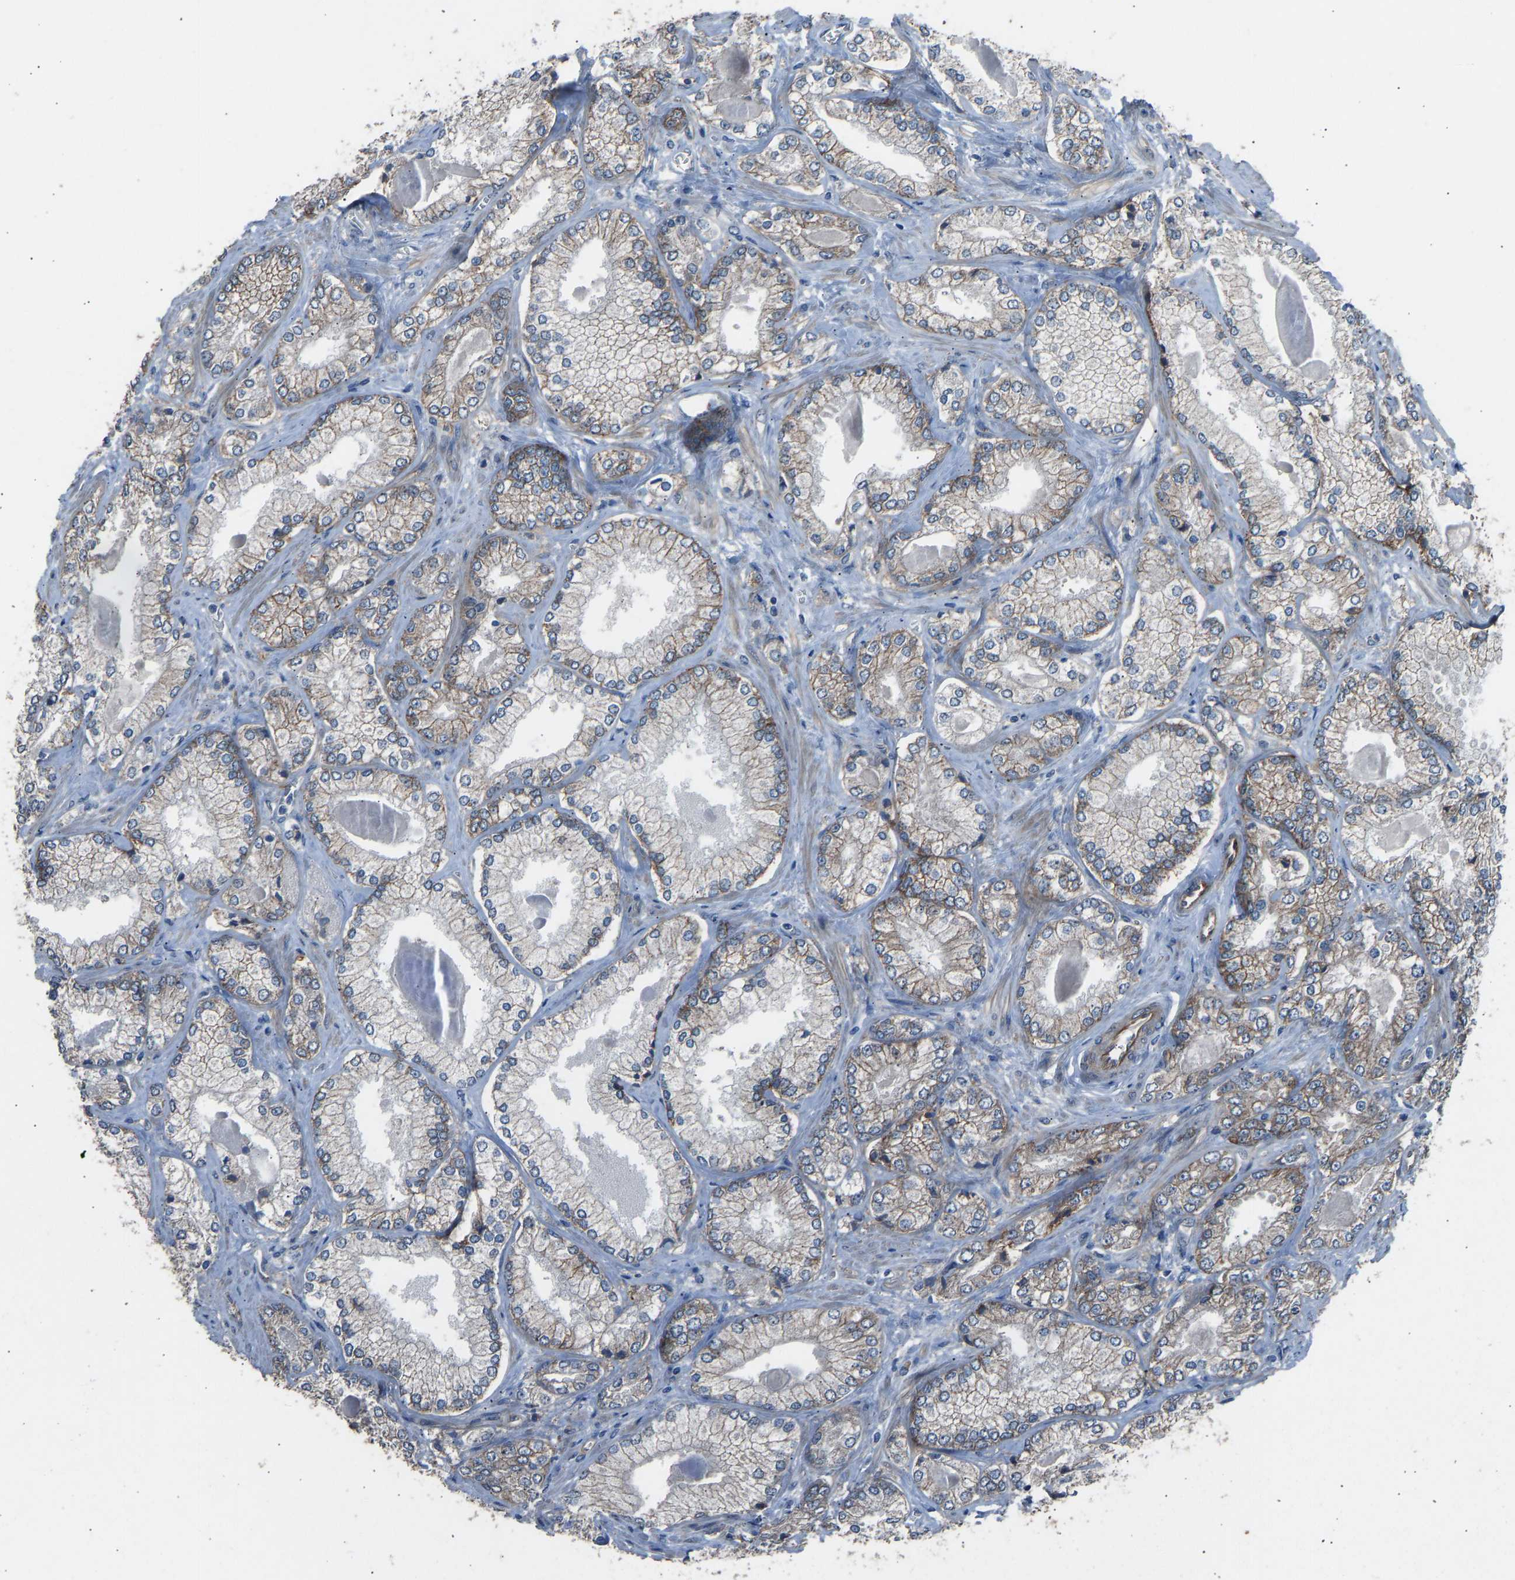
{"staining": {"intensity": "weak", "quantity": "25%-75%", "location": "cytoplasmic/membranous"}, "tissue": "prostate cancer", "cell_type": "Tumor cells", "image_type": "cancer", "snomed": [{"axis": "morphology", "description": "Adenocarcinoma, Low grade"}, {"axis": "topography", "description": "Prostate"}], "caption": "Adenocarcinoma (low-grade) (prostate) stained with a protein marker demonstrates weak staining in tumor cells.", "gene": "SLC43A1", "patient": {"sex": "male", "age": 65}}